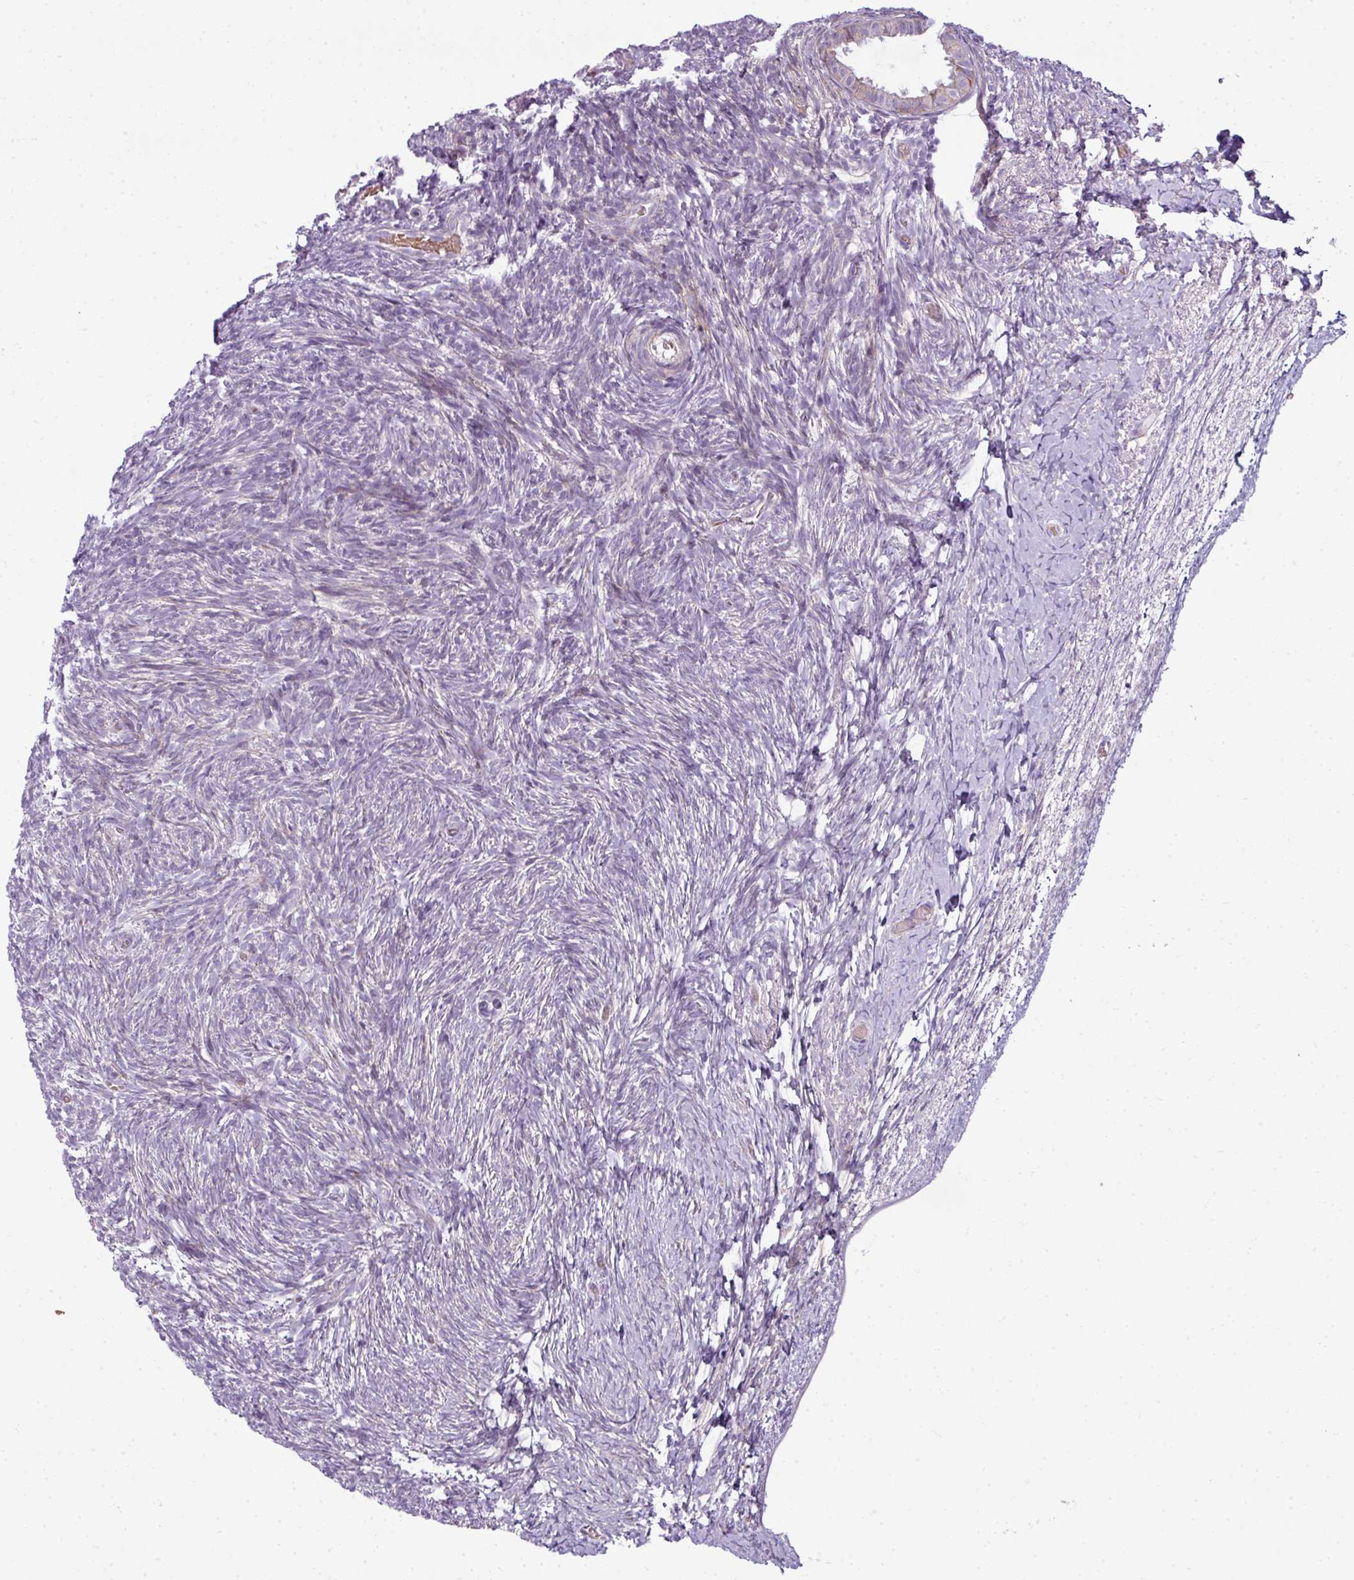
{"staining": {"intensity": "weak", "quantity": "25%-75%", "location": "cytoplasmic/membranous"}, "tissue": "ovary", "cell_type": "Follicle cells", "image_type": "normal", "snomed": [{"axis": "morphology", "description": "Normal tissue, NOS"}, {"axis": "topography", "description": "Ovary"}], "caption": "Weak cytoplasmic/membranous protein expression is appreciated in about 25%-75% of follicle cells in ovary. The staining is performed using DAB (3,3'-diaminobenzidine) brown chromogen to label protein expression. The nuclei are counter-stained blue using hematoxylin.", "gene": "ANKRD18A", "patient": {"sex": "female", "age": 39}}